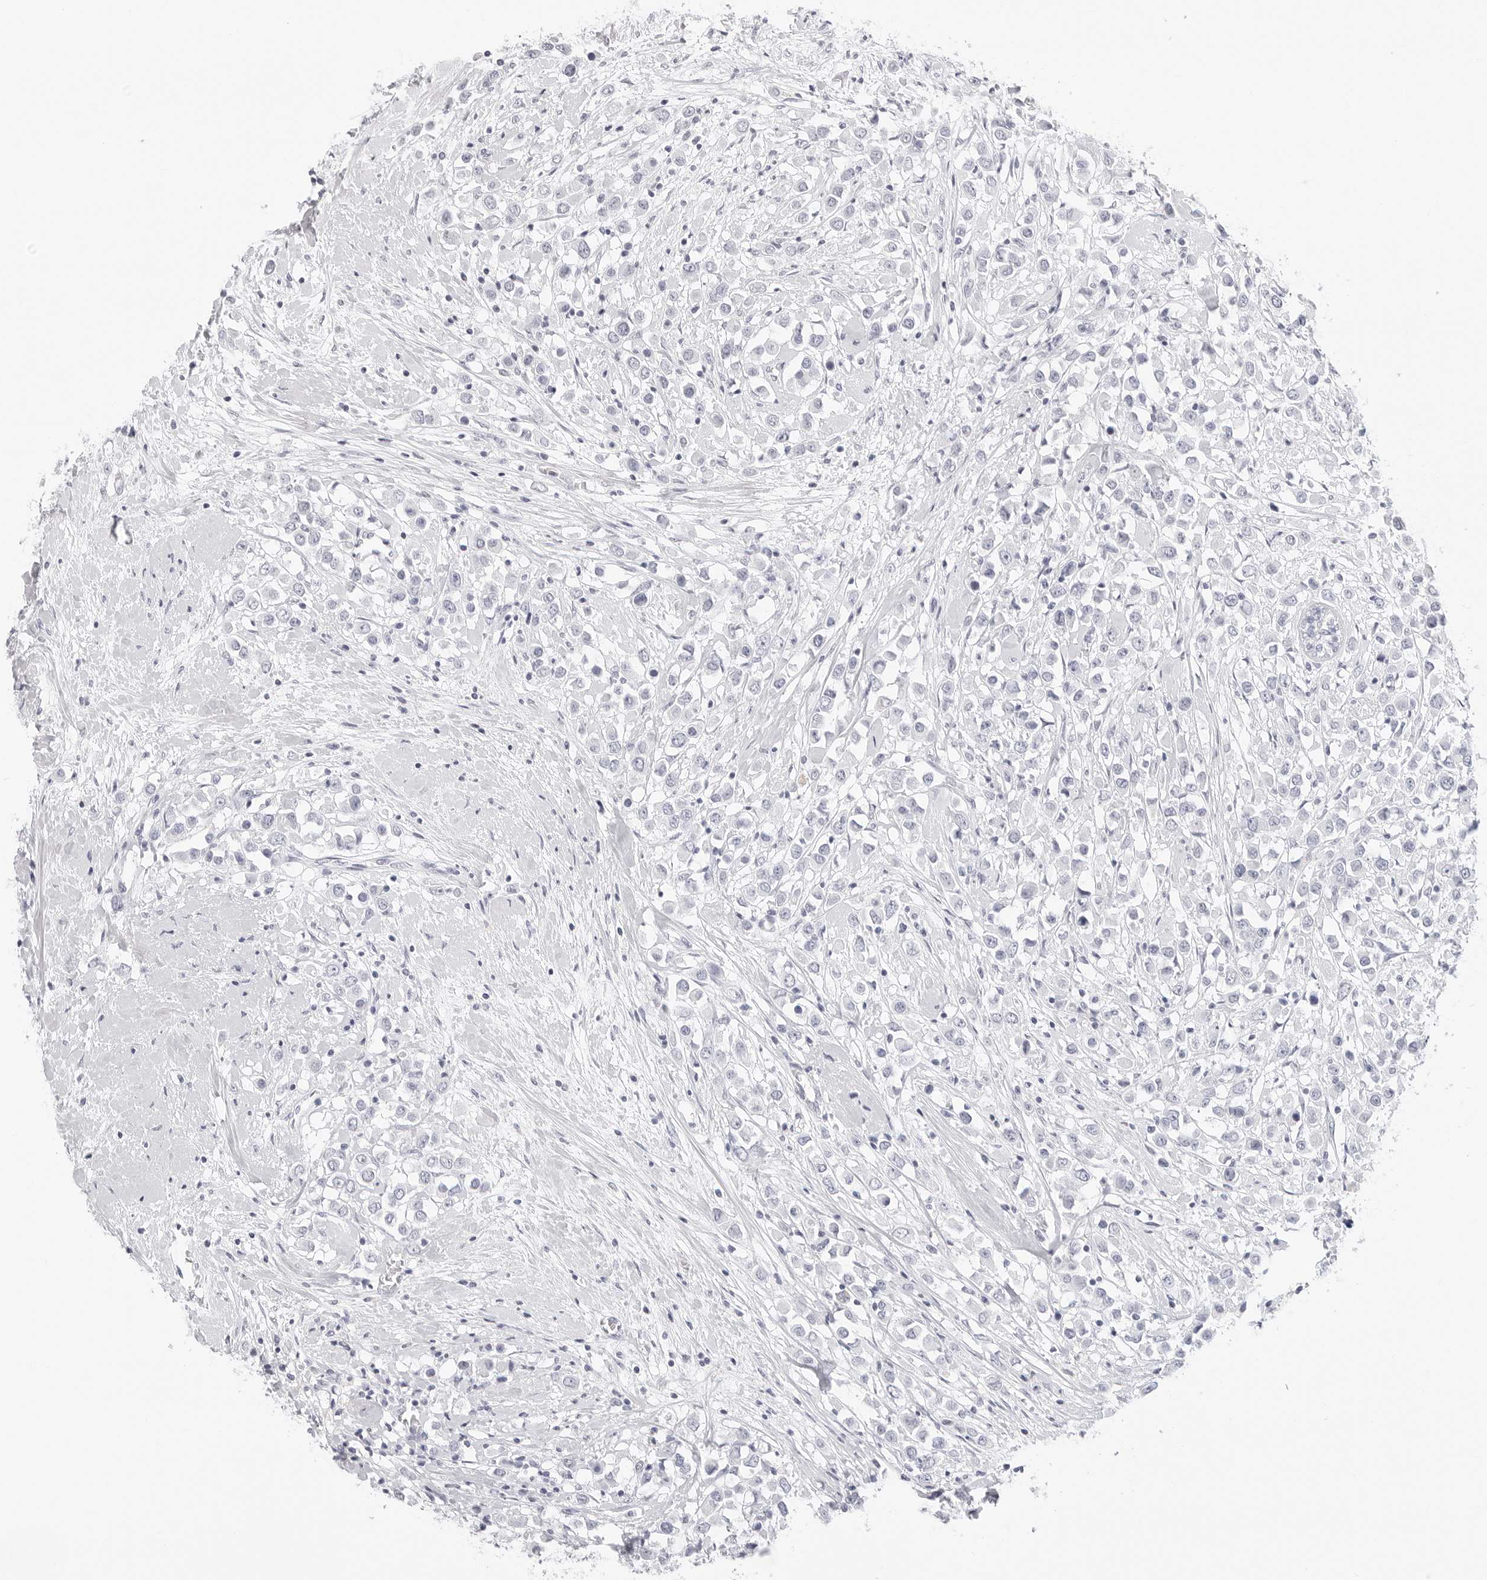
{"staining": {"intensity": "negative", "quantity": "none", "location": "none"}, "tissue": "breast cancer", "cell_type": "Tumor cells", "image_type": "cancer", "snomed": [{"axis": "morphology", "description": "Duct carcinoma"}, {"axis": "topography", "description": "Breast"}], "caption": "Tumor cells show no significant protein positivity in breast cancer.", "gene": "HMGCS2", "patient": {"sex": "female", "age": 61}}